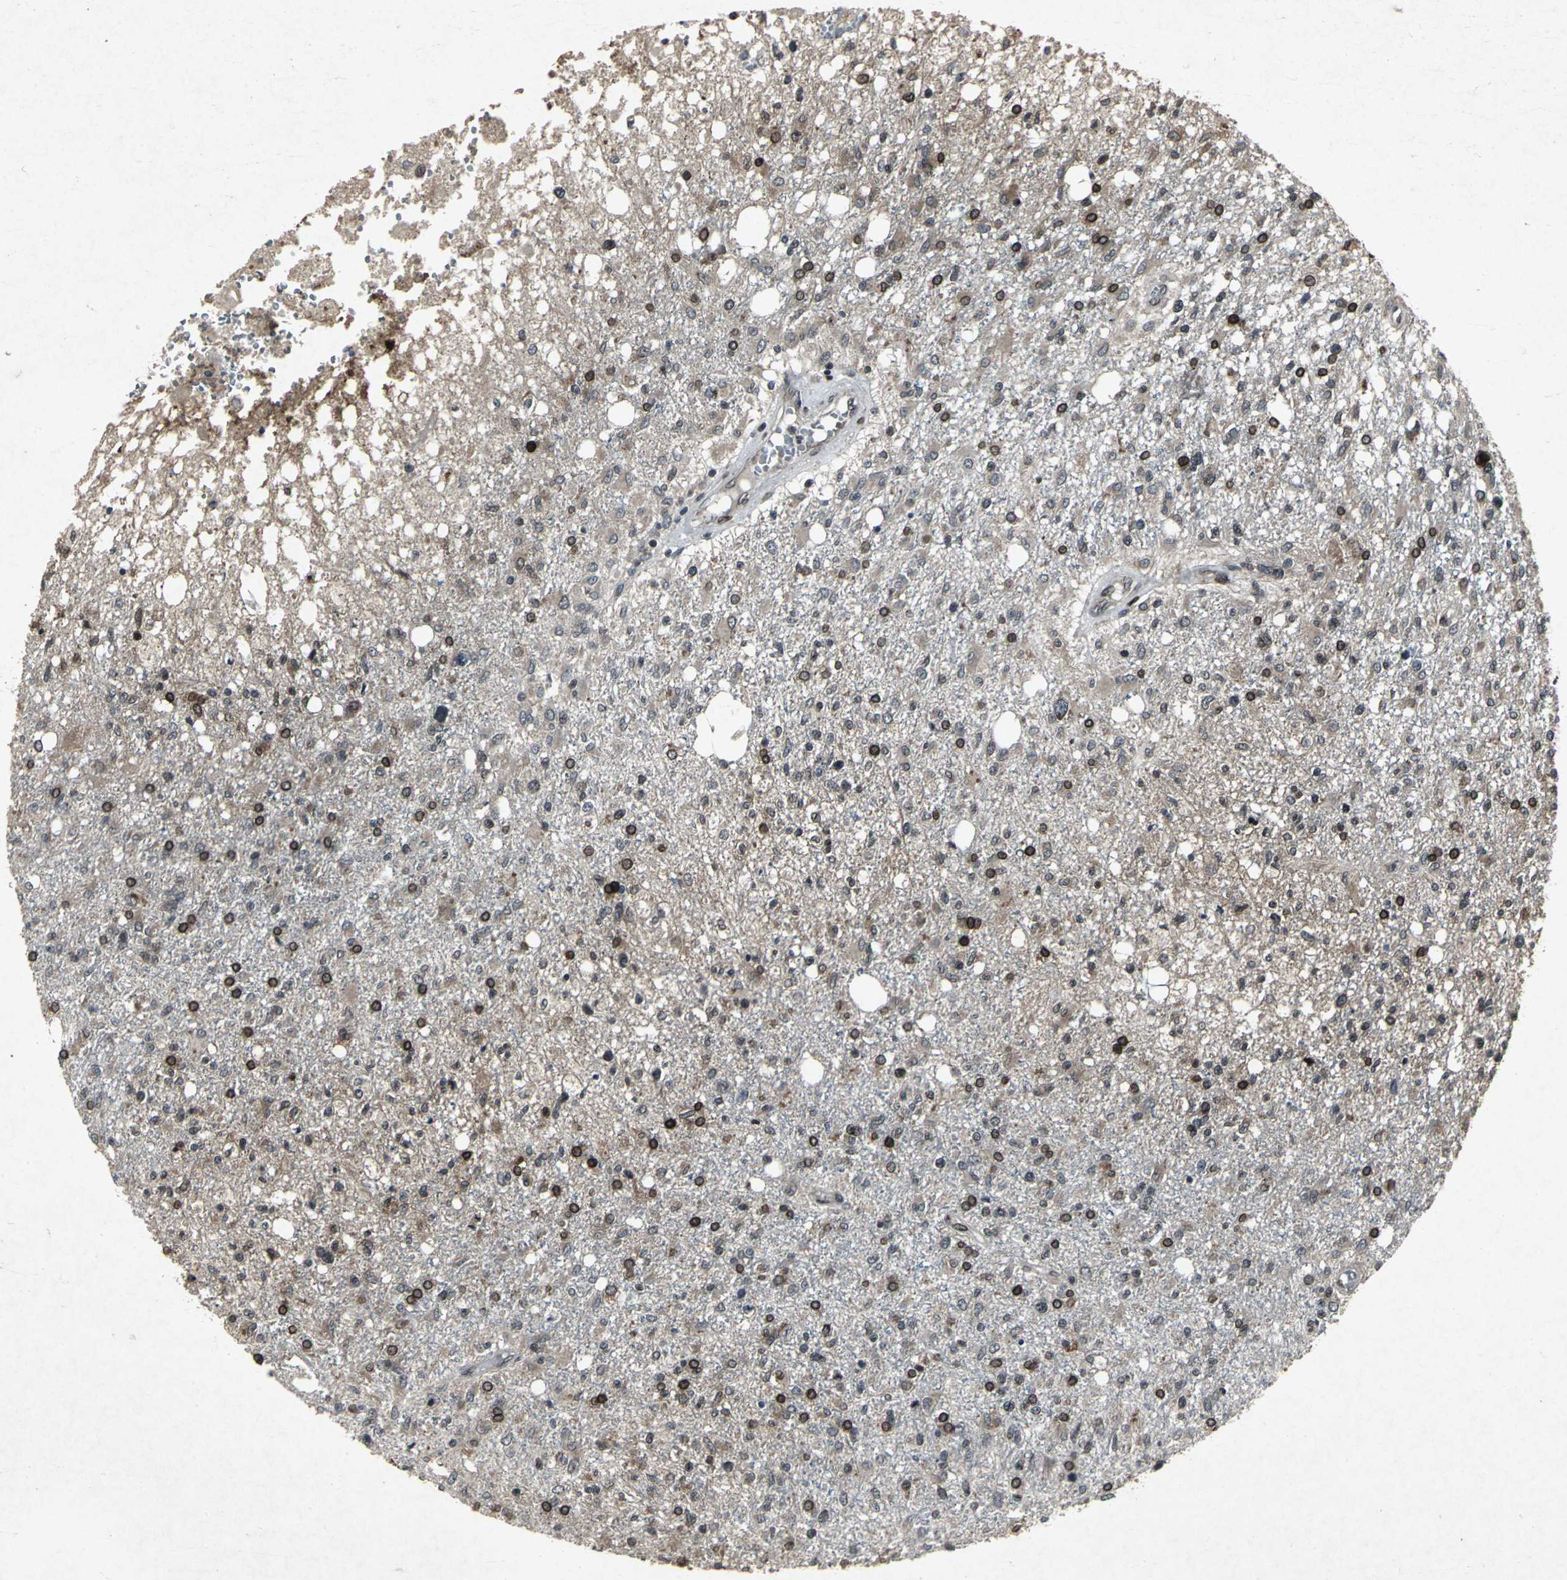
{"staining": {"intensity": "strong", "quantity": "25%-75%", "location": "cytoplasmic/membranous,nuclear"}, "tissue": "glioma", "cell_type": "Tumor cells", "image_type": "cancer", "snomed": [{"axis": "morphology", "description": "Glioma, malignant, High grade"}, {"axis": "topography", "description": "Cerebral cortex"}], "caption": "Protein expression analysis of glioma reveals strong cytoplasmic/membranous and nuclear expression in approximately 25%-75% of tumor cells. (DAB (3,3'-diaminobenzidine) = brown stain, brightfield microscopy at high magnification).", "gene": "SH2B3", "patient": {"sex": "male", "age": 76}}